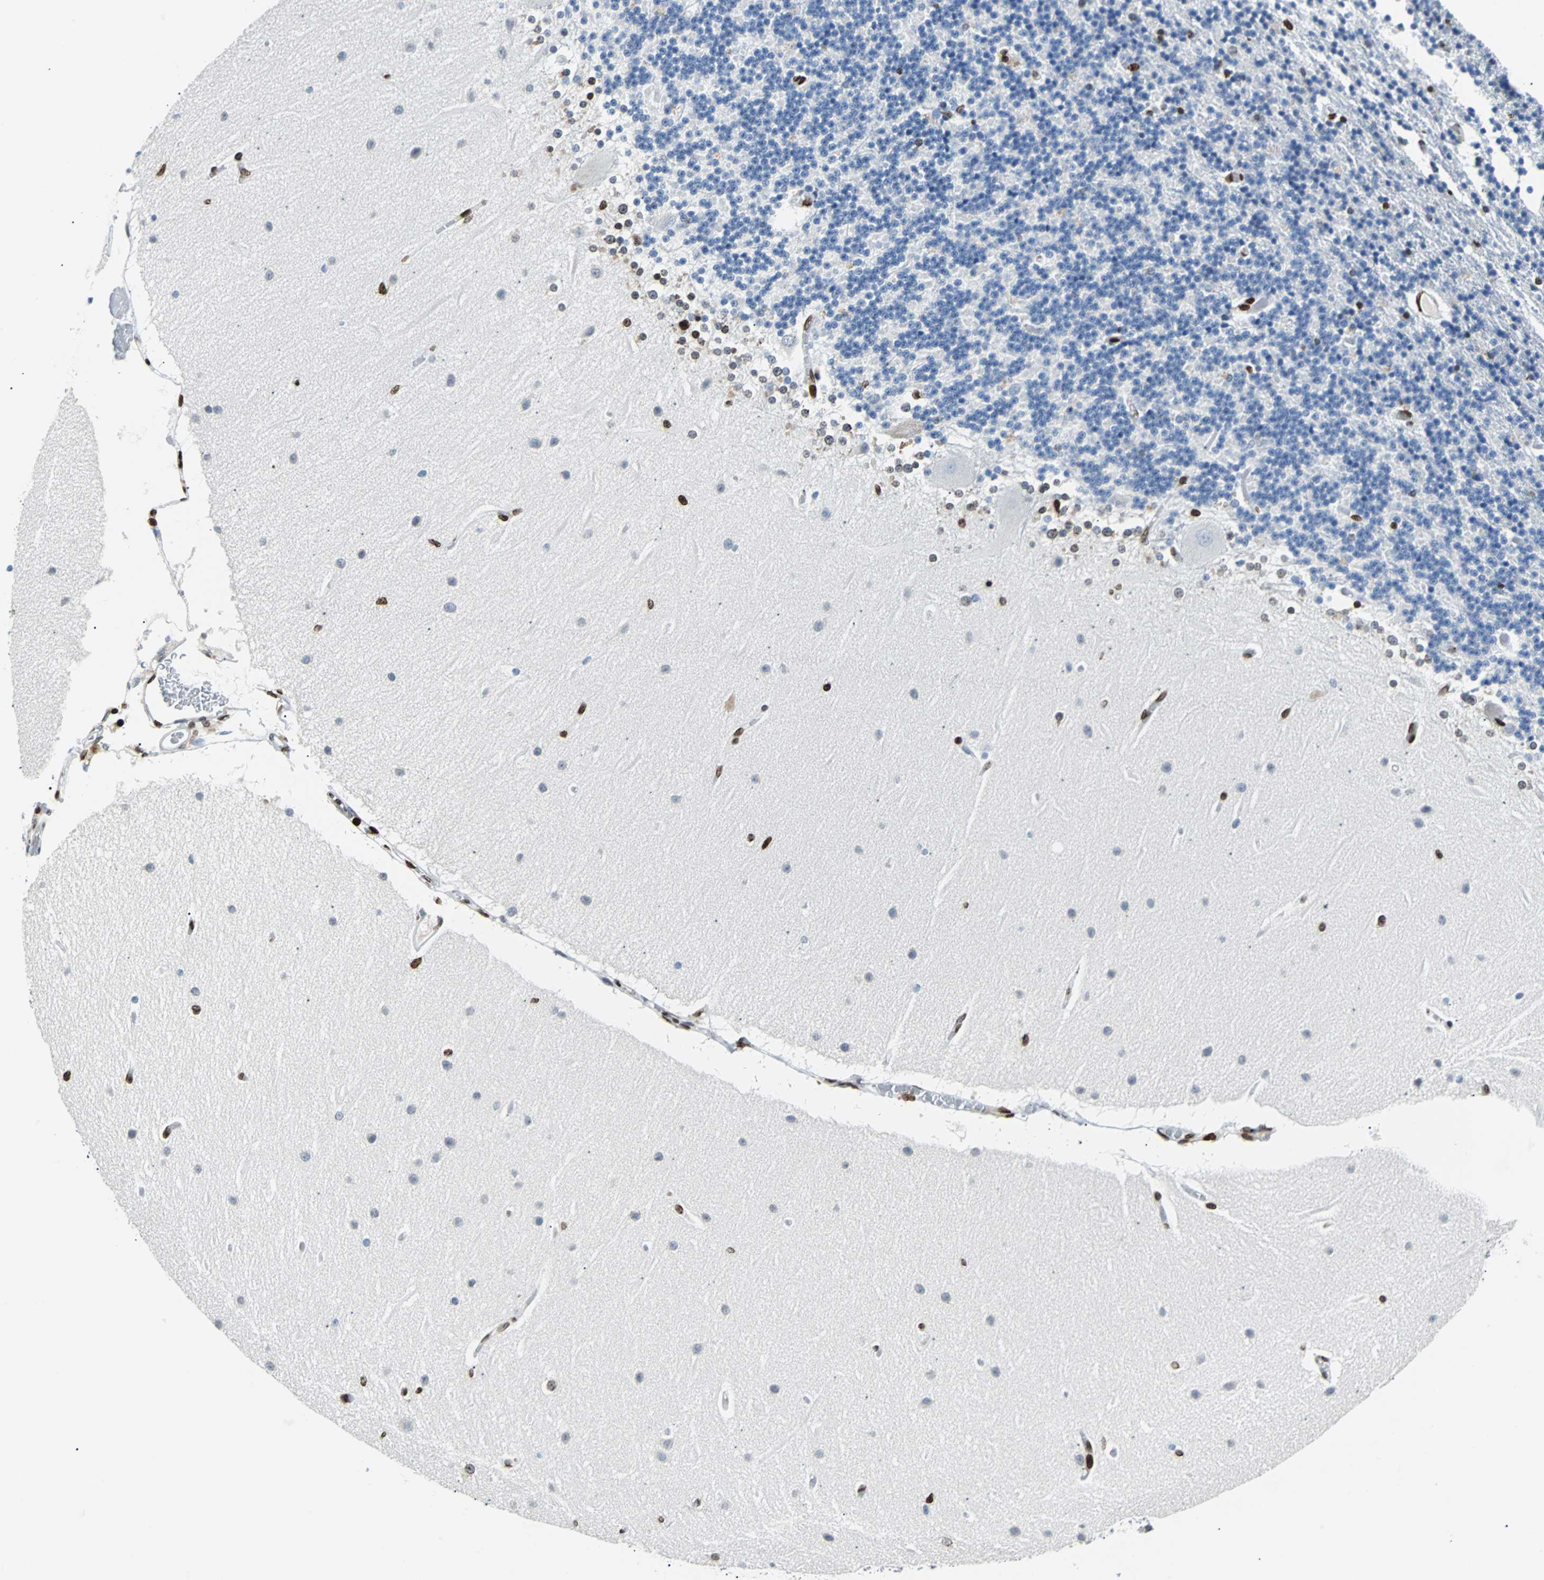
{"staining": {"intensity": "strong", "quantity": "<25%", "location": "nuclear"}, "tissue": "cerebellum", "cell_type": "Cells in granular layer", "image_type": "normal", "snomed": [{"axis": "morphology", "description": "Normal tissue, NOS"}, {"axis": "topography", "description": "Cerebellum"}], "caption": "Protein staining by IHC displays strong nuclear positivity in approximately <25% of cells in granular layer in benign cerebellum. The staining was performed using DAB, with brown indicating positive protein expression. Nuclei are stained blue with hematoxylin.", "gene": "ZNF131", "patient": {"sex": "female", "age": 54}}